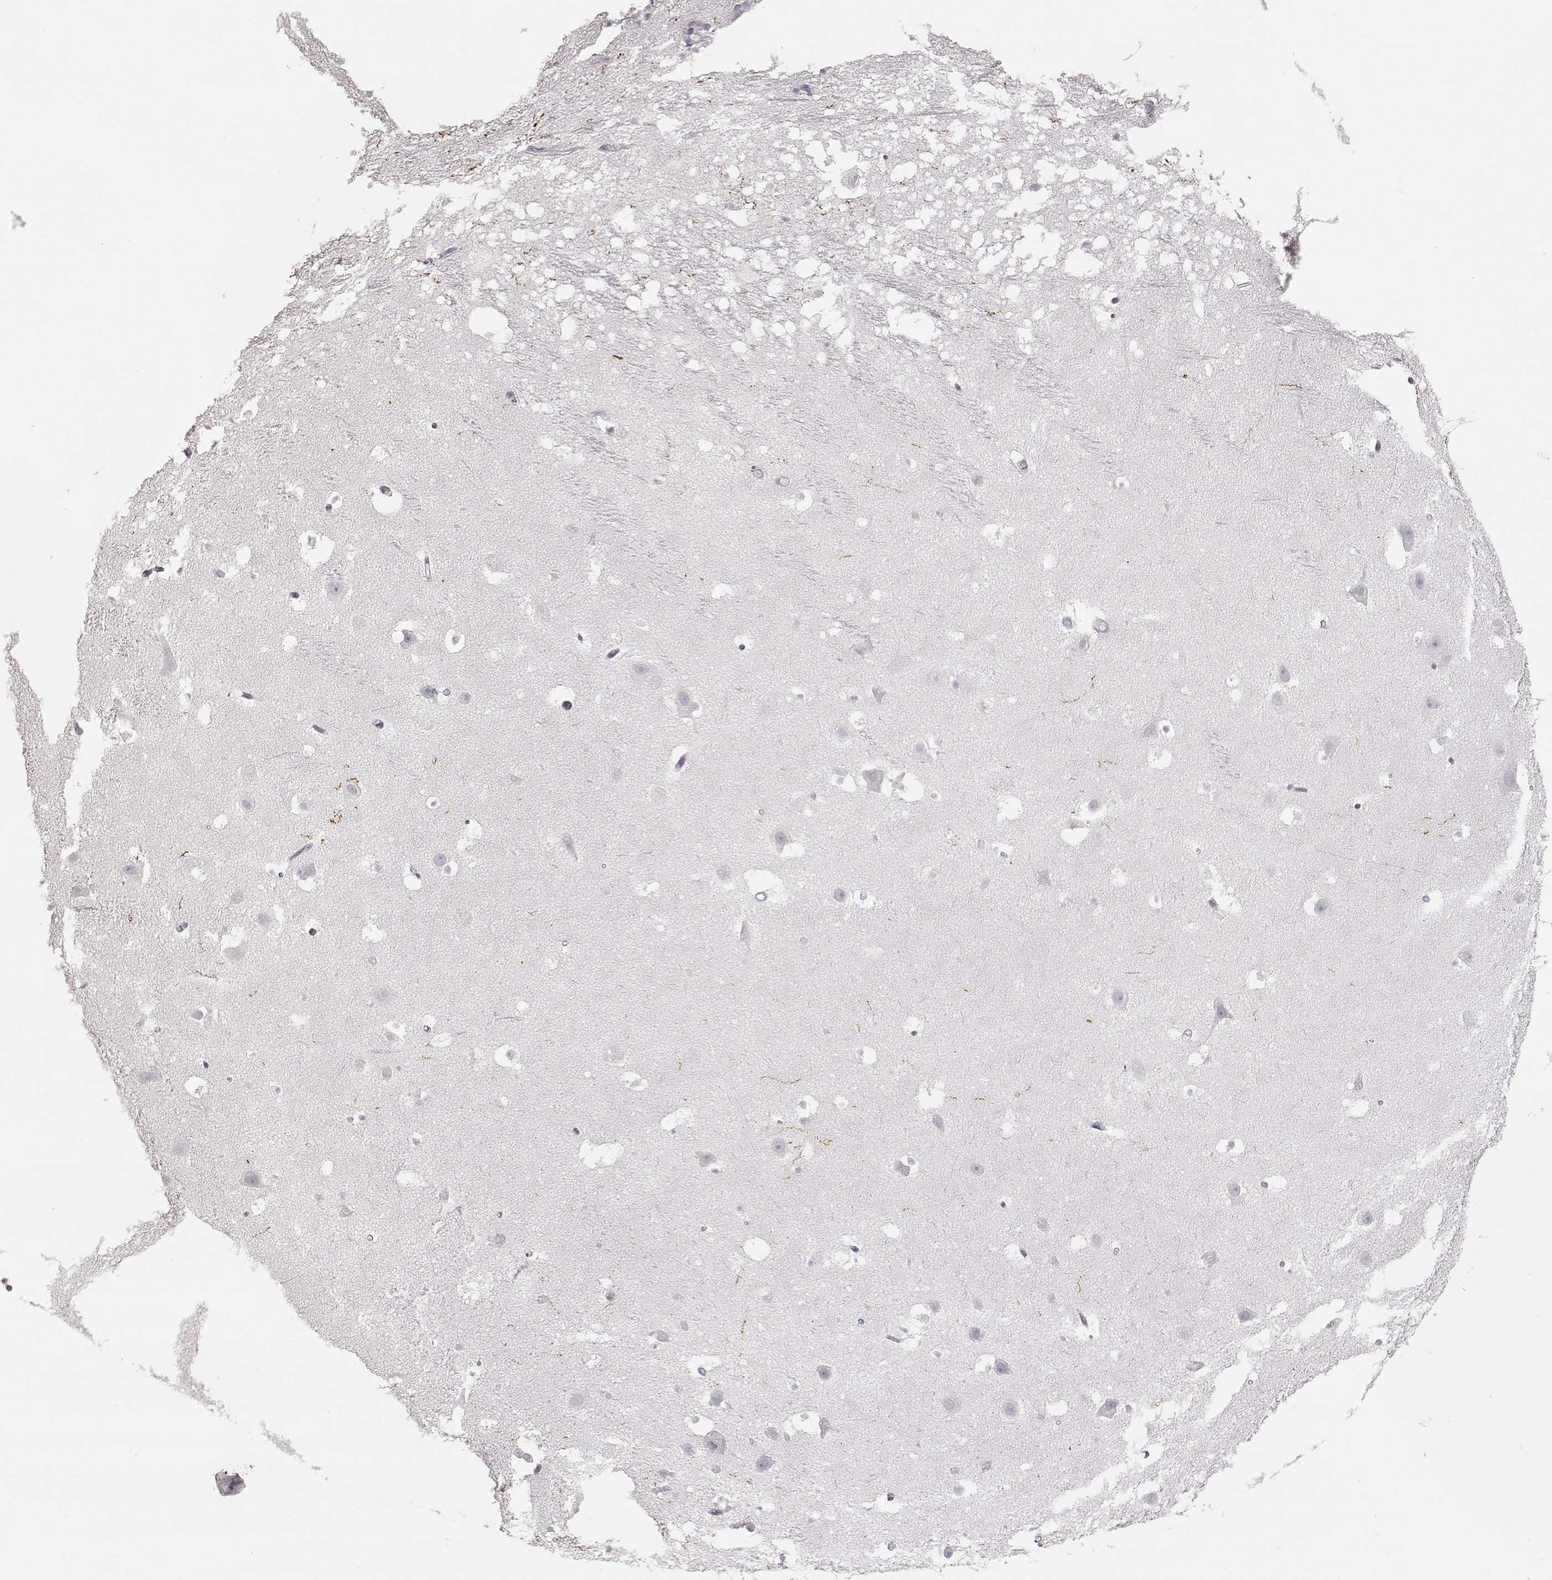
{"staining": {"intensity": "negative", "quantity": "none", "location": "none"}, "tissue": "hippocampus", "cell_type": "Glial cells", "image_type": "normal", "snomed": [{"axis": "morphology", "description": "Normal tissue, NOS"}, {"axis": "topography", "description": "Hippocampus"}], "caption": "IHC photomicrograph of unremarkable hippocampus: hippocampus stained with DAB reveals no significant protein positivity in glial cells.", "gene": "TPH2", "patient": {"sex": "male", "age": 26}}